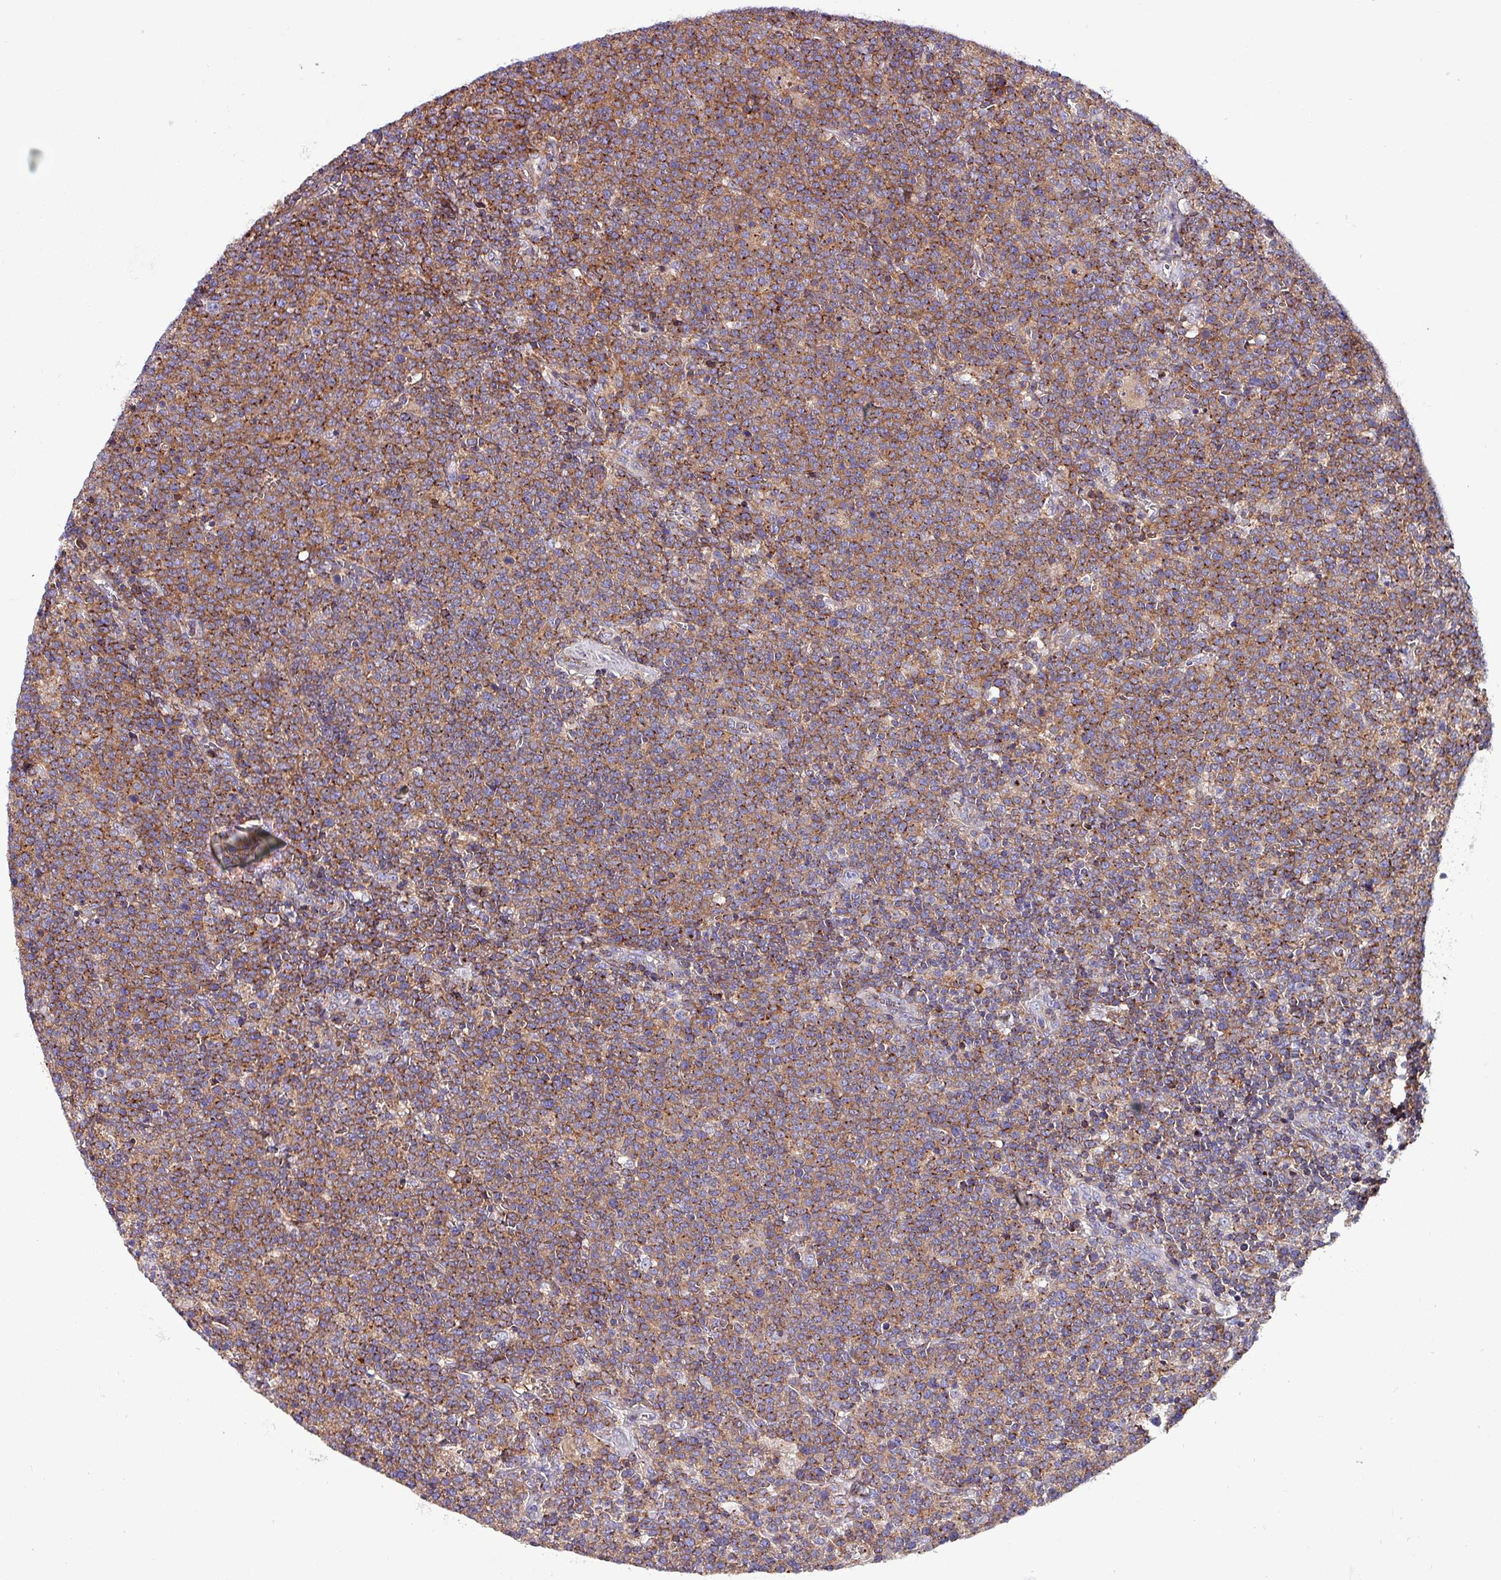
{"staining": {"intensity": "moderate", "quantity": ">75%", "location": "cytoplasmic/membranous"}, "tissue": "lymphoma", "cell_type": "Tumor cells", "image_type": "cancer", "snomed": [{"axis": "morphology", "description": "Malignant lymphoma, non-Hodgkin's type, High grade"}, {"axis": "topography", "description": "Lymph node"}], "caption": "High-grade malignant lymphoma, non-Hodgkin's type stained with immunohistochemistry exhibits moderate cytoplasmic/membranous expression in about >75% of tumor cells. Immunohistochemistry (ihc) stains the protein of interest in brown and the nuclei are stained blue.", "gene": "VAMP4", "patient": {"sex": "male", "age": 61}}